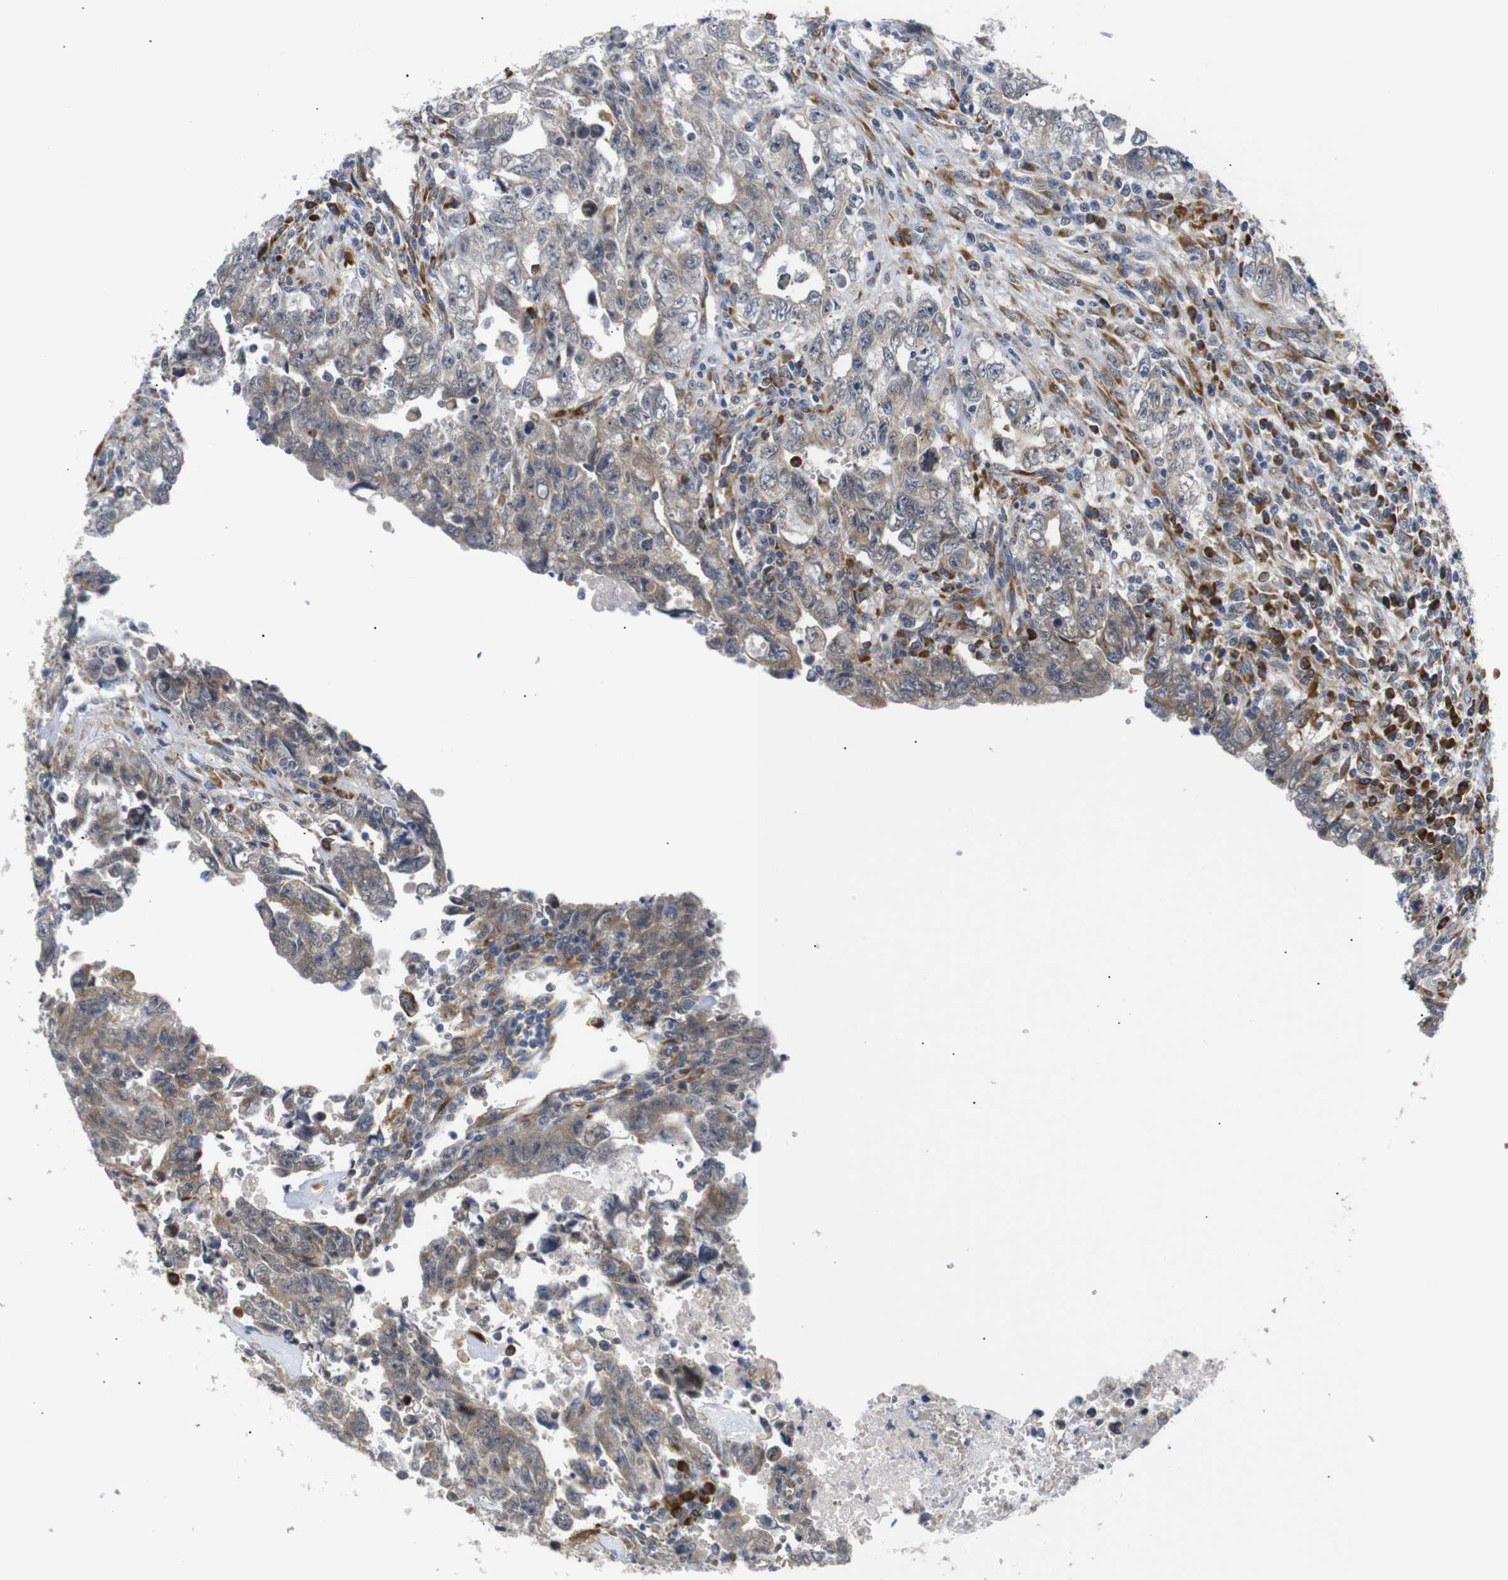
{"staining": {"intensity": "moderate", "quantity": ">75%", "location": "cytoplasmic/membranous"}, "tissue": "testis cancer", "cell_type": "Tumor cells", "image_type": "cancer", "snomed": [{"axis": "morphology", "description": "Carcinoma, Embryonal, NOS"}, {"axis": "topography", "description": "Testis"}], "caption": "Testis embryonal carcinoma was stained to show a protein in brown. There is medium levels of moderate cytoplasmic/membranous staining in about >75% of tumor cells.", "gene": "KANK4", "patient": {"sex": "male", "age": 28}}